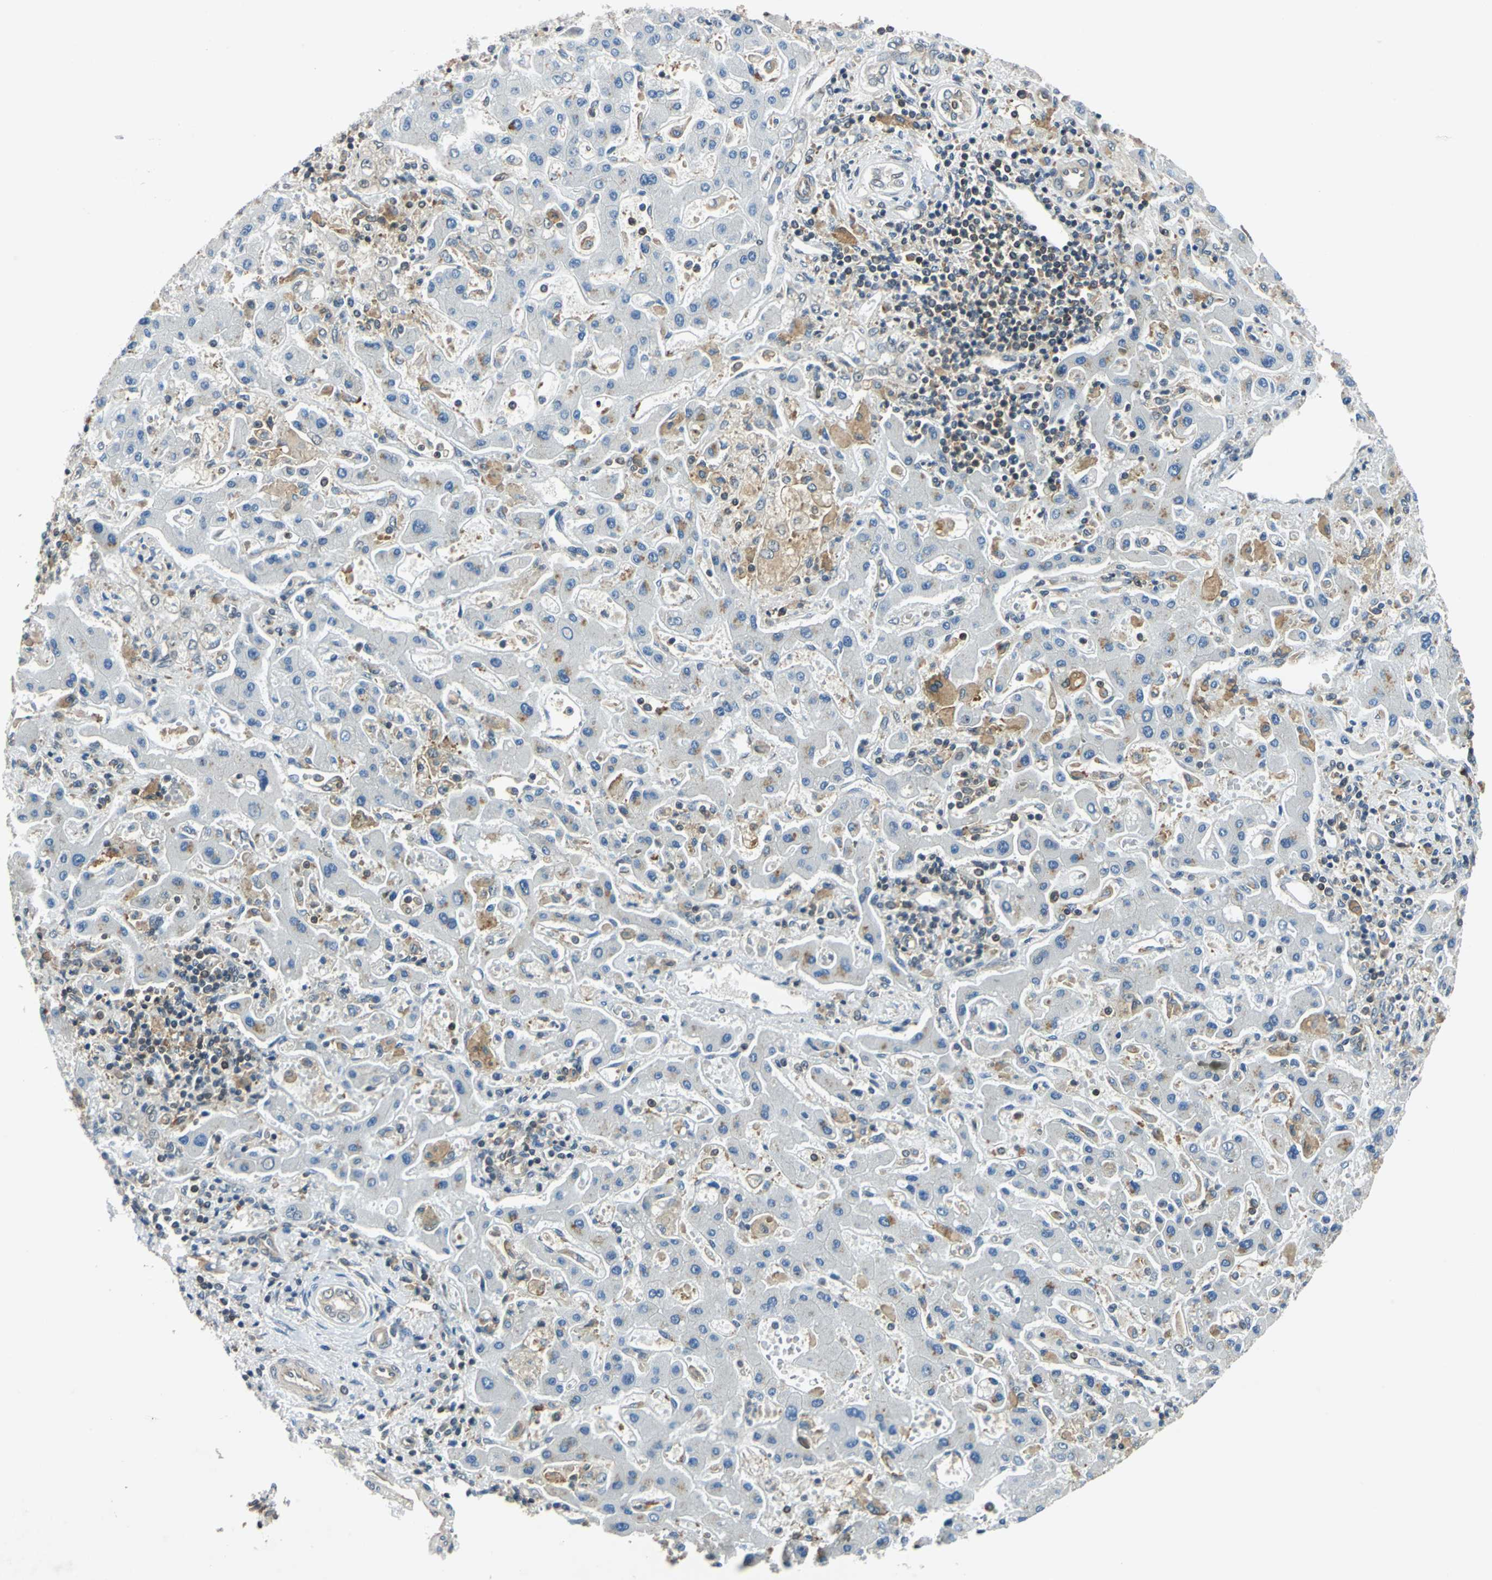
{"staining": {"intensity": "weak", "quantity": "25%-75%", "location": "cytoplasmic/membranous"}, "tissue": "liver cancer", "cell_type": "Tumor cells", "image_type": "cancer", "snomed": [{"axis": "morphology", "description": "Cholangiocarcinoma"}, {"axis": "topography", "description": "Liver"}], "caption": "Protein expression by immunohistochemistry (IHC) demonstrates weak cytoplasmic/membranous staining in about 25%-75% of tumor cells in liver cholangiocarcinoma. The staining was performed using DAB (3,3'-diaminobenzidine), with brown indicating positive protein expression. Nuclei are stained blue with hematoxylin.", "gene": "ARPC3", "patient": {"sex": "male", "age": 50}}